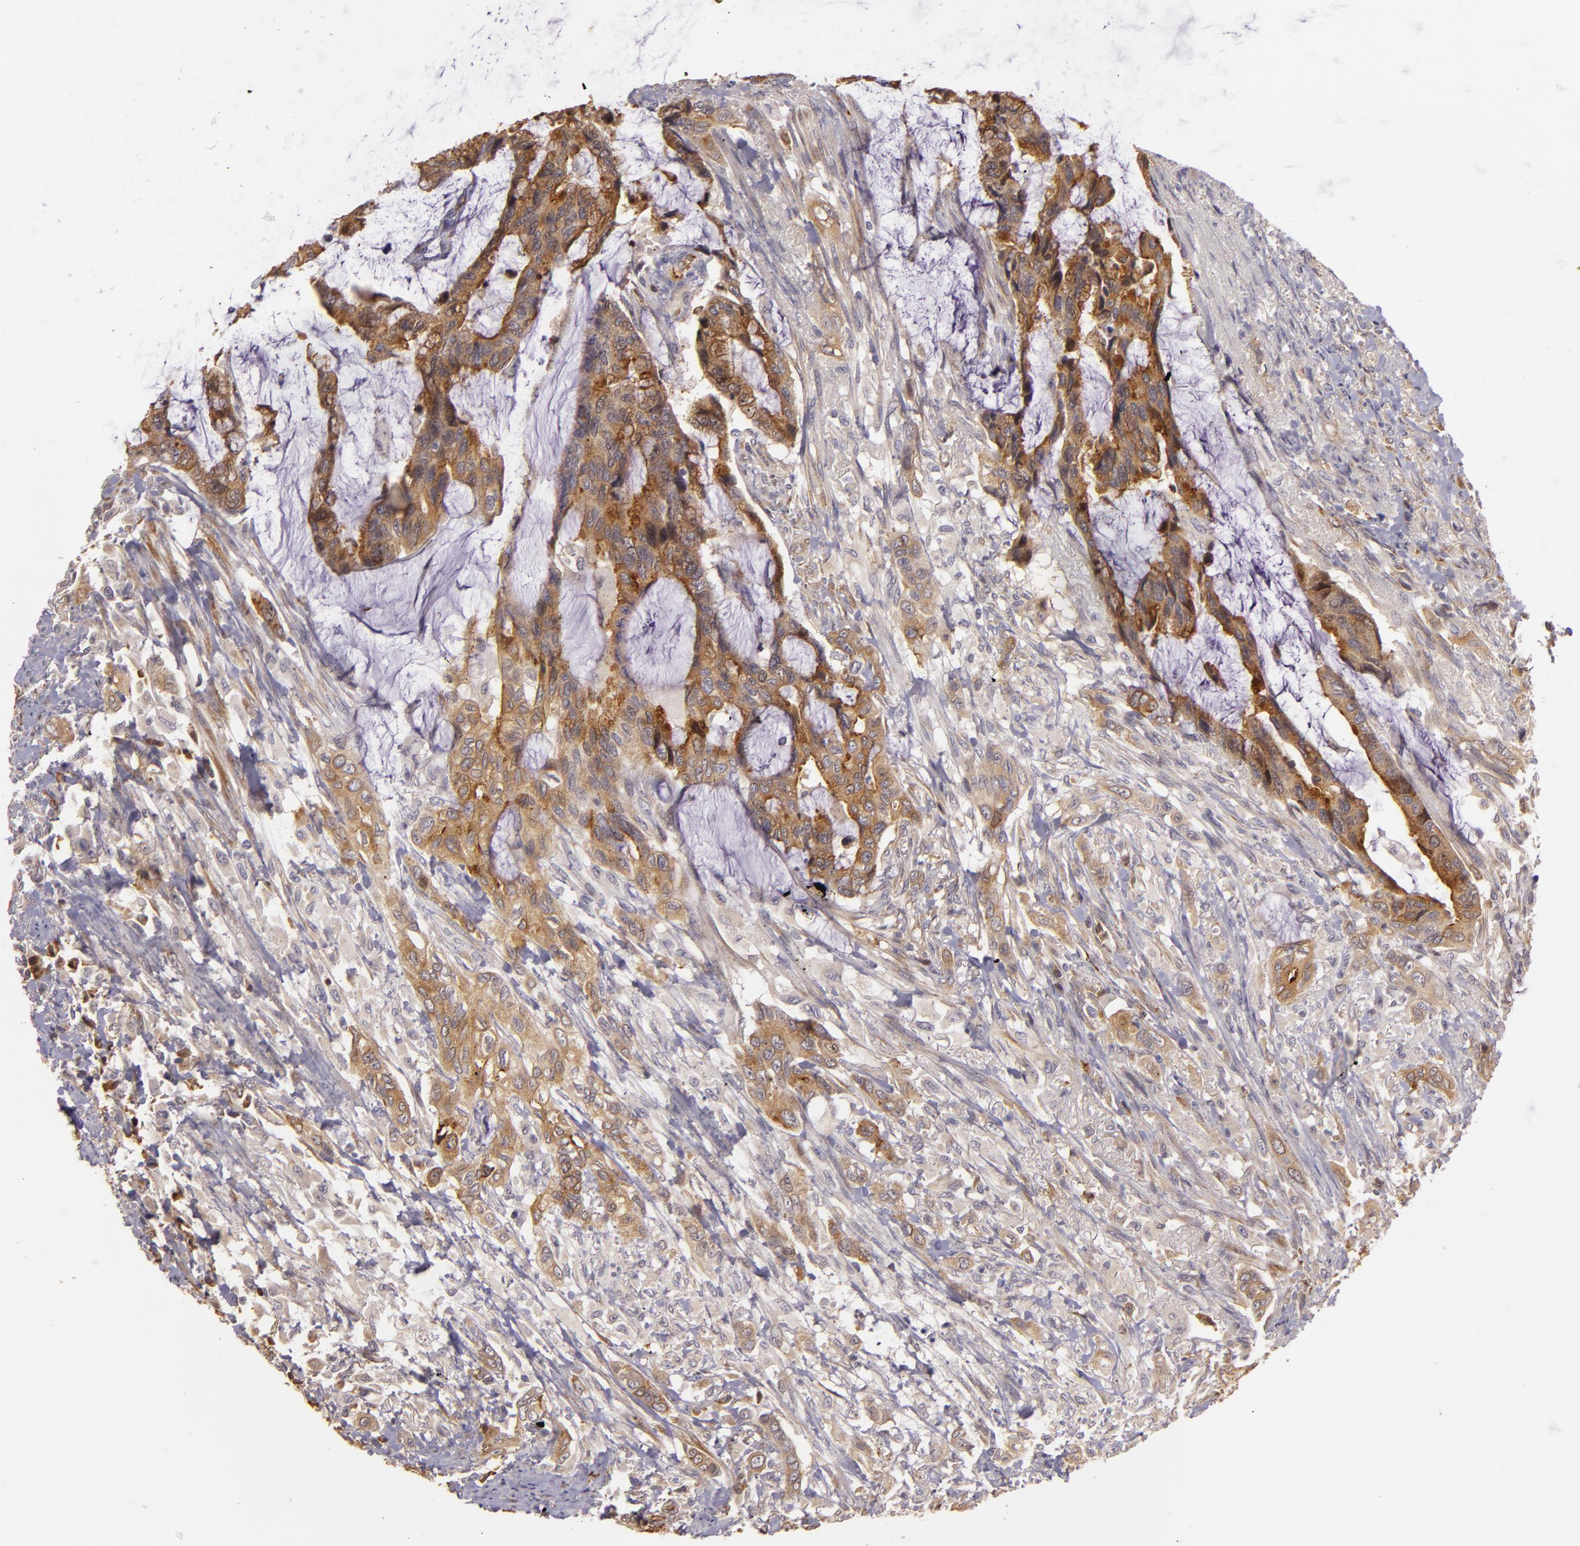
{"staining": {"intensity": "moderate", "quantity": ">75%", "location": "cytoplasmic/membranous"}, "tissue": "colorectal cancer", "cell_type": "Tumor cells", "image_type": "cancer", "snomed": [{"axis": "morphology", "description": "Adenocarcinoma, NOS"}, {"axis": "topography", "description": "Rectum"}], "caption": "The immunohistochemical stain shows moderate cytoplasmic/membranous positivity in tumor cells of colorectal cancer (adenocarcinoma) tissue.", "gene": "SYTL4", "patient": {"sex": "female", "age": 59}}